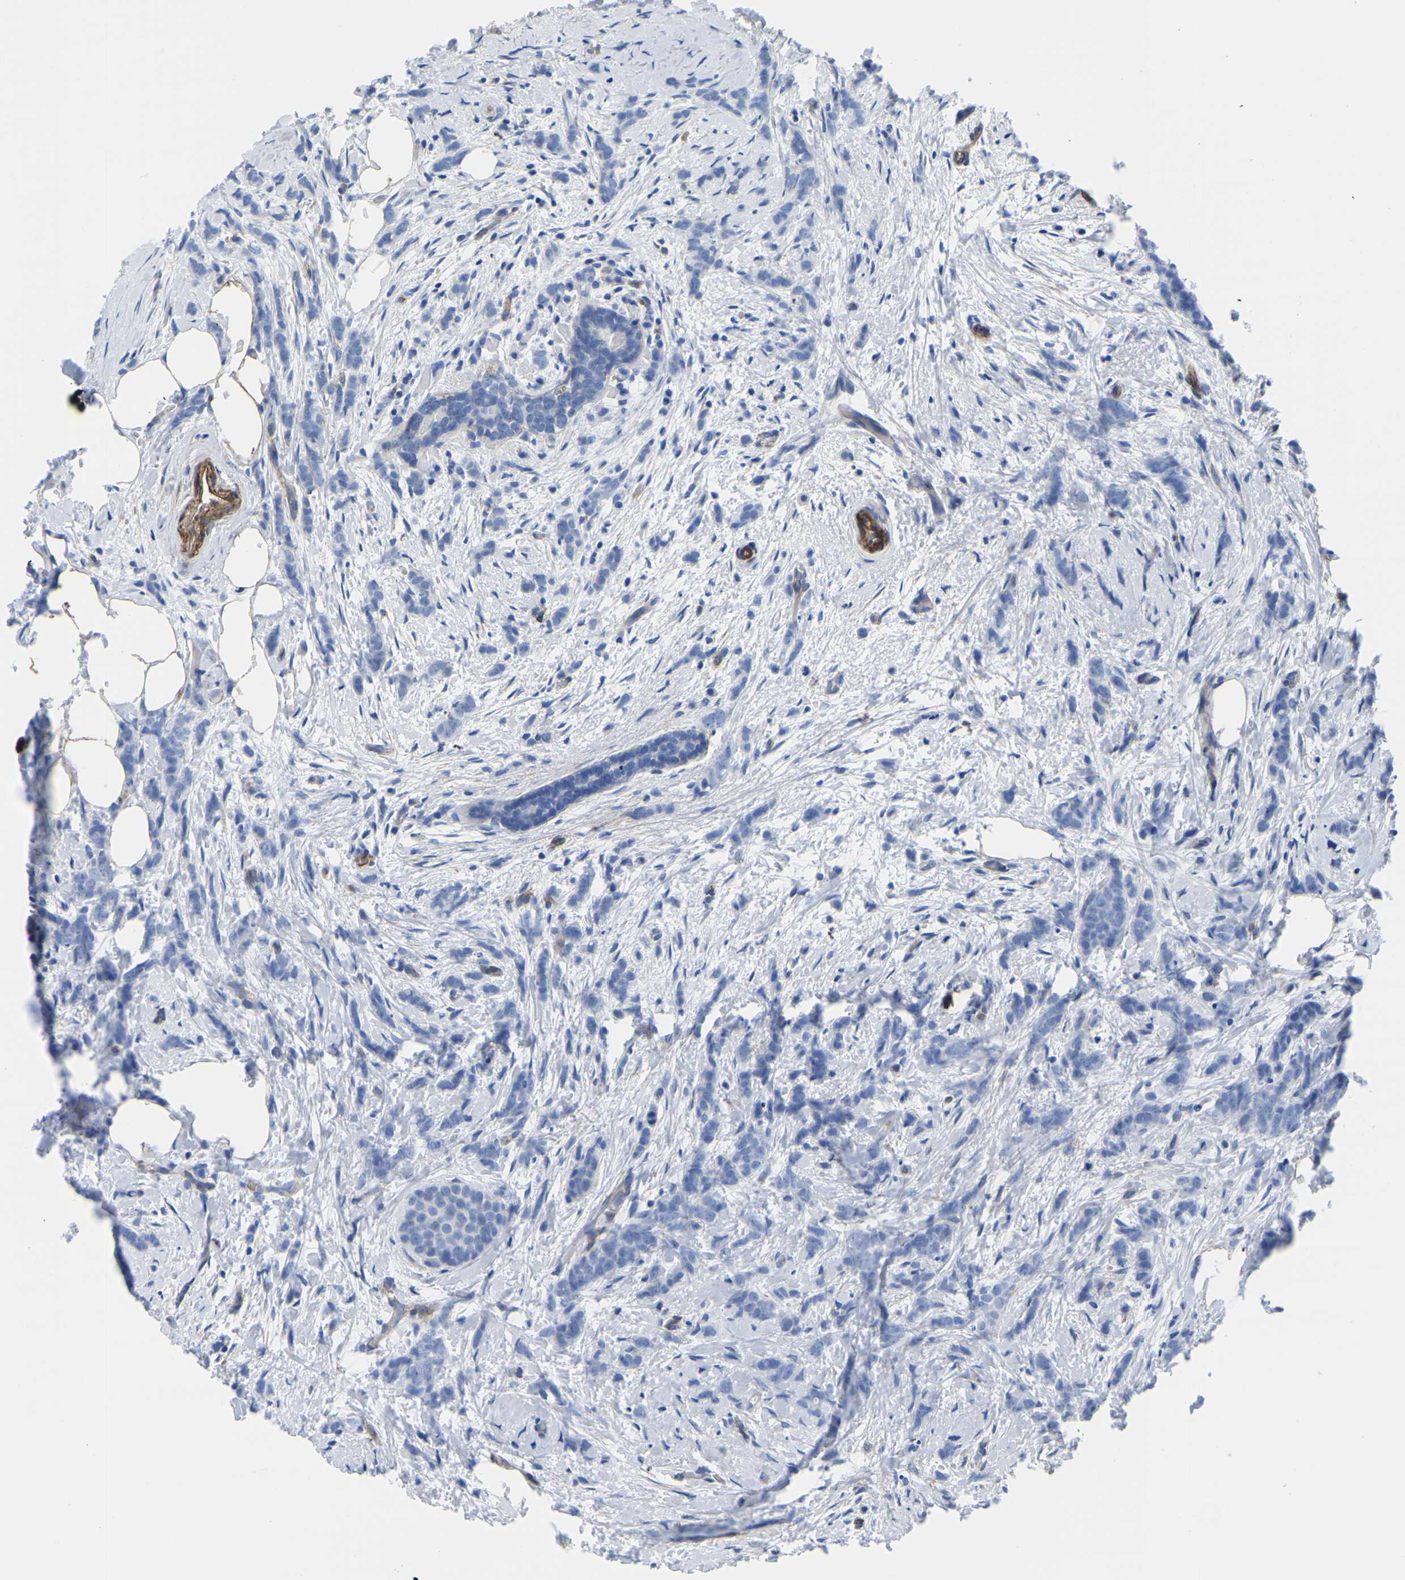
{"staining": {"intensity": "negative", "quantity": "none", "location": "none"}, "tissue": "breast cancer", "cell_type": "Tumor cells", "image_type": "cancer", "snomed": [{"axis": "morphology", "description": "Lobular carcinoma, in situ"}, {"axis": "morphology", "description": "Lobular carcinoma"}, {"axis": "topography", "description": "Breast"}], "caption": "Lobular carcinoma (breast) was stained to show a protein in brown. There is no significant staining in tumor cells. (Stains: DAB immunohistochemistry (IHC) with hematoxylin counter stain, Microscopy: brightfield microscopy at high magnification).", "gene": "SLC45A3", "patient": {"sex": "female", "age": 41}}